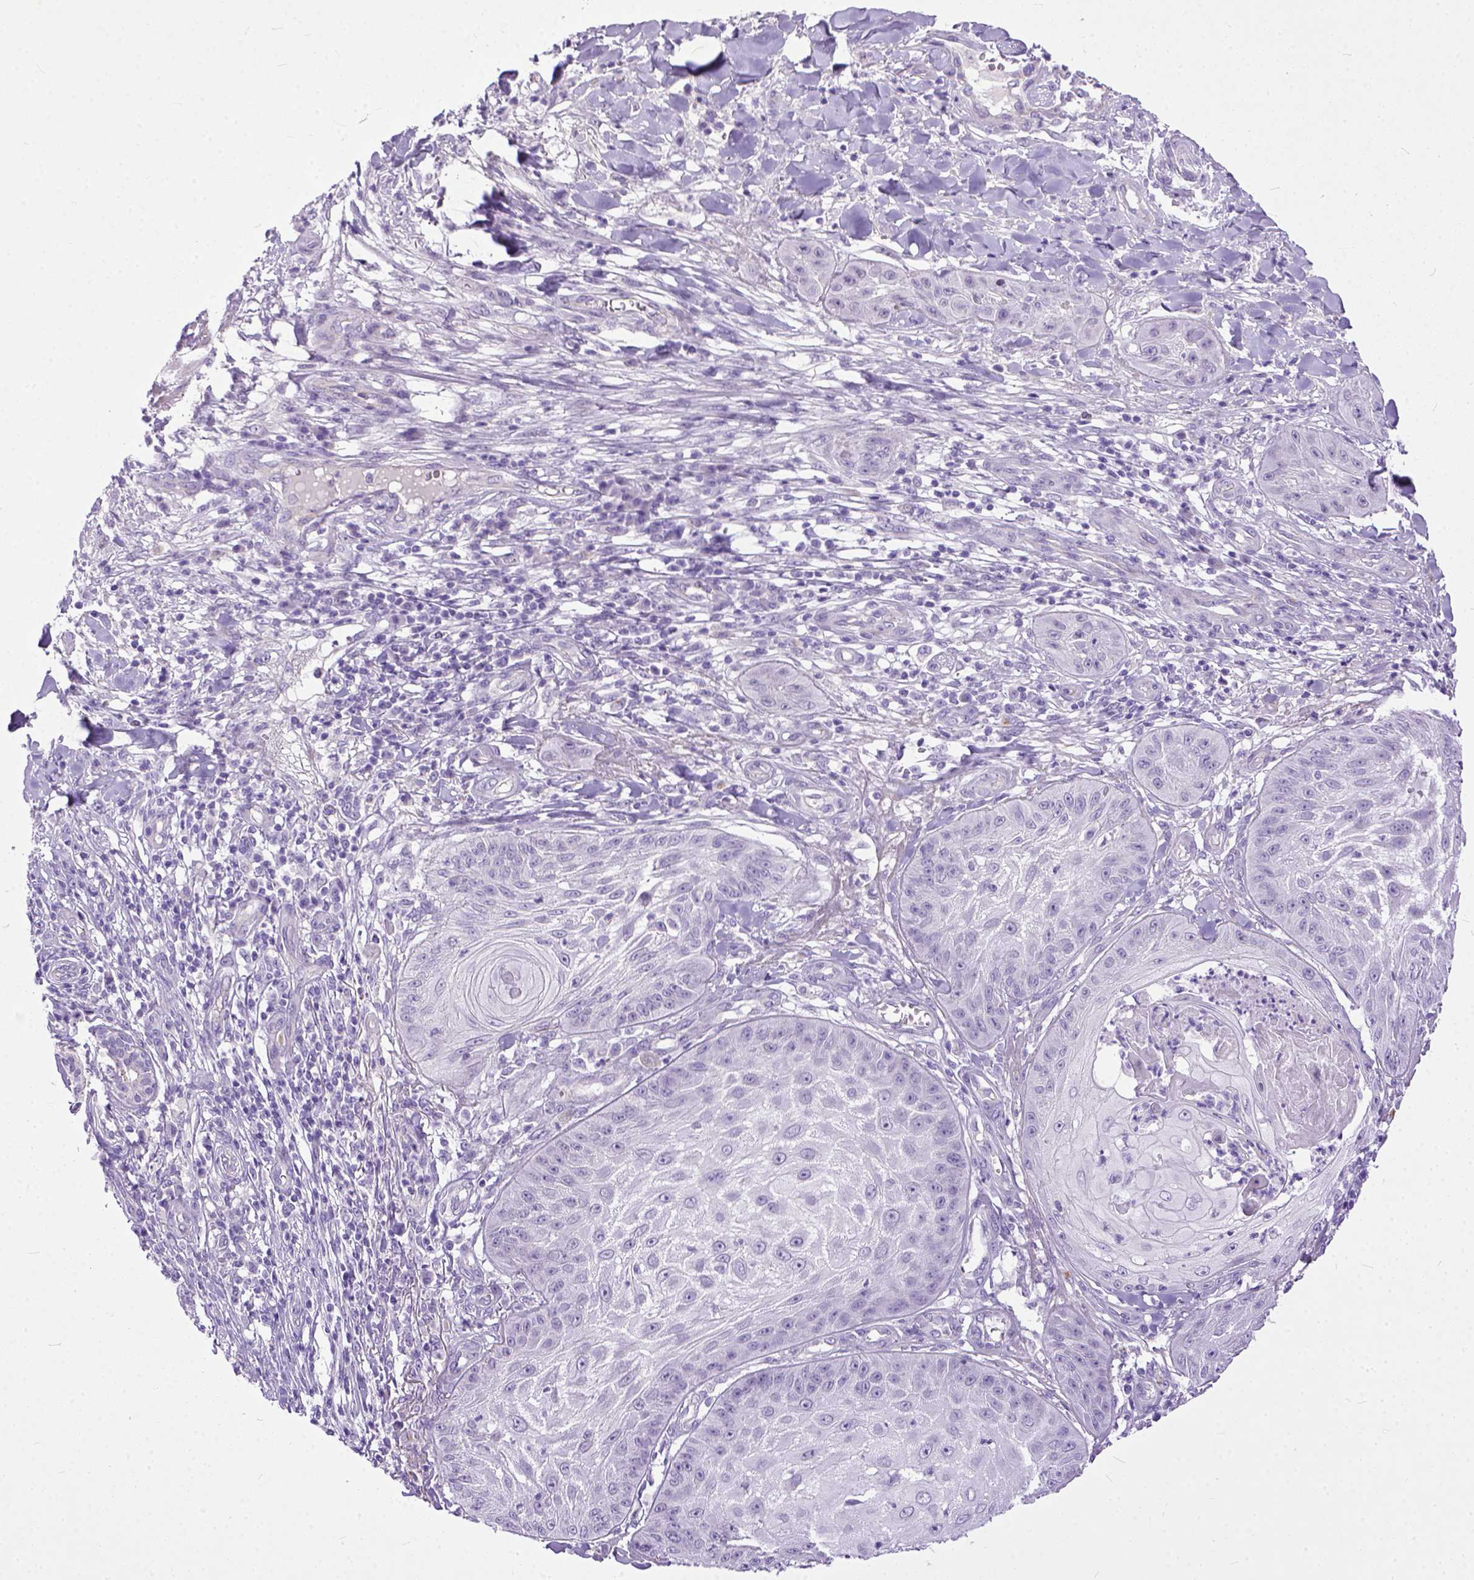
{"staining": {"intensity": "negative", "quantity": "none", "location": "none"}, "tissue": "skin cancer", "cell_type": "Tumor cells", "image_type": "cancer", "snomed": [{"axis": "morphology", "description": "Squamous cell carcinoma, NOS"}, {"axis": "topography", "description": "Skin"}], "caption": "DAB (3,3'-diaminobenzidine) immunohistochemical staining of skin squamous cell carcinoma shows no significant positivity in tumor cells. (IHC, brightfield microscopy, high magnification).", "gene": "ADGRF1", "patient": {"sex": "male", "age": 70}}